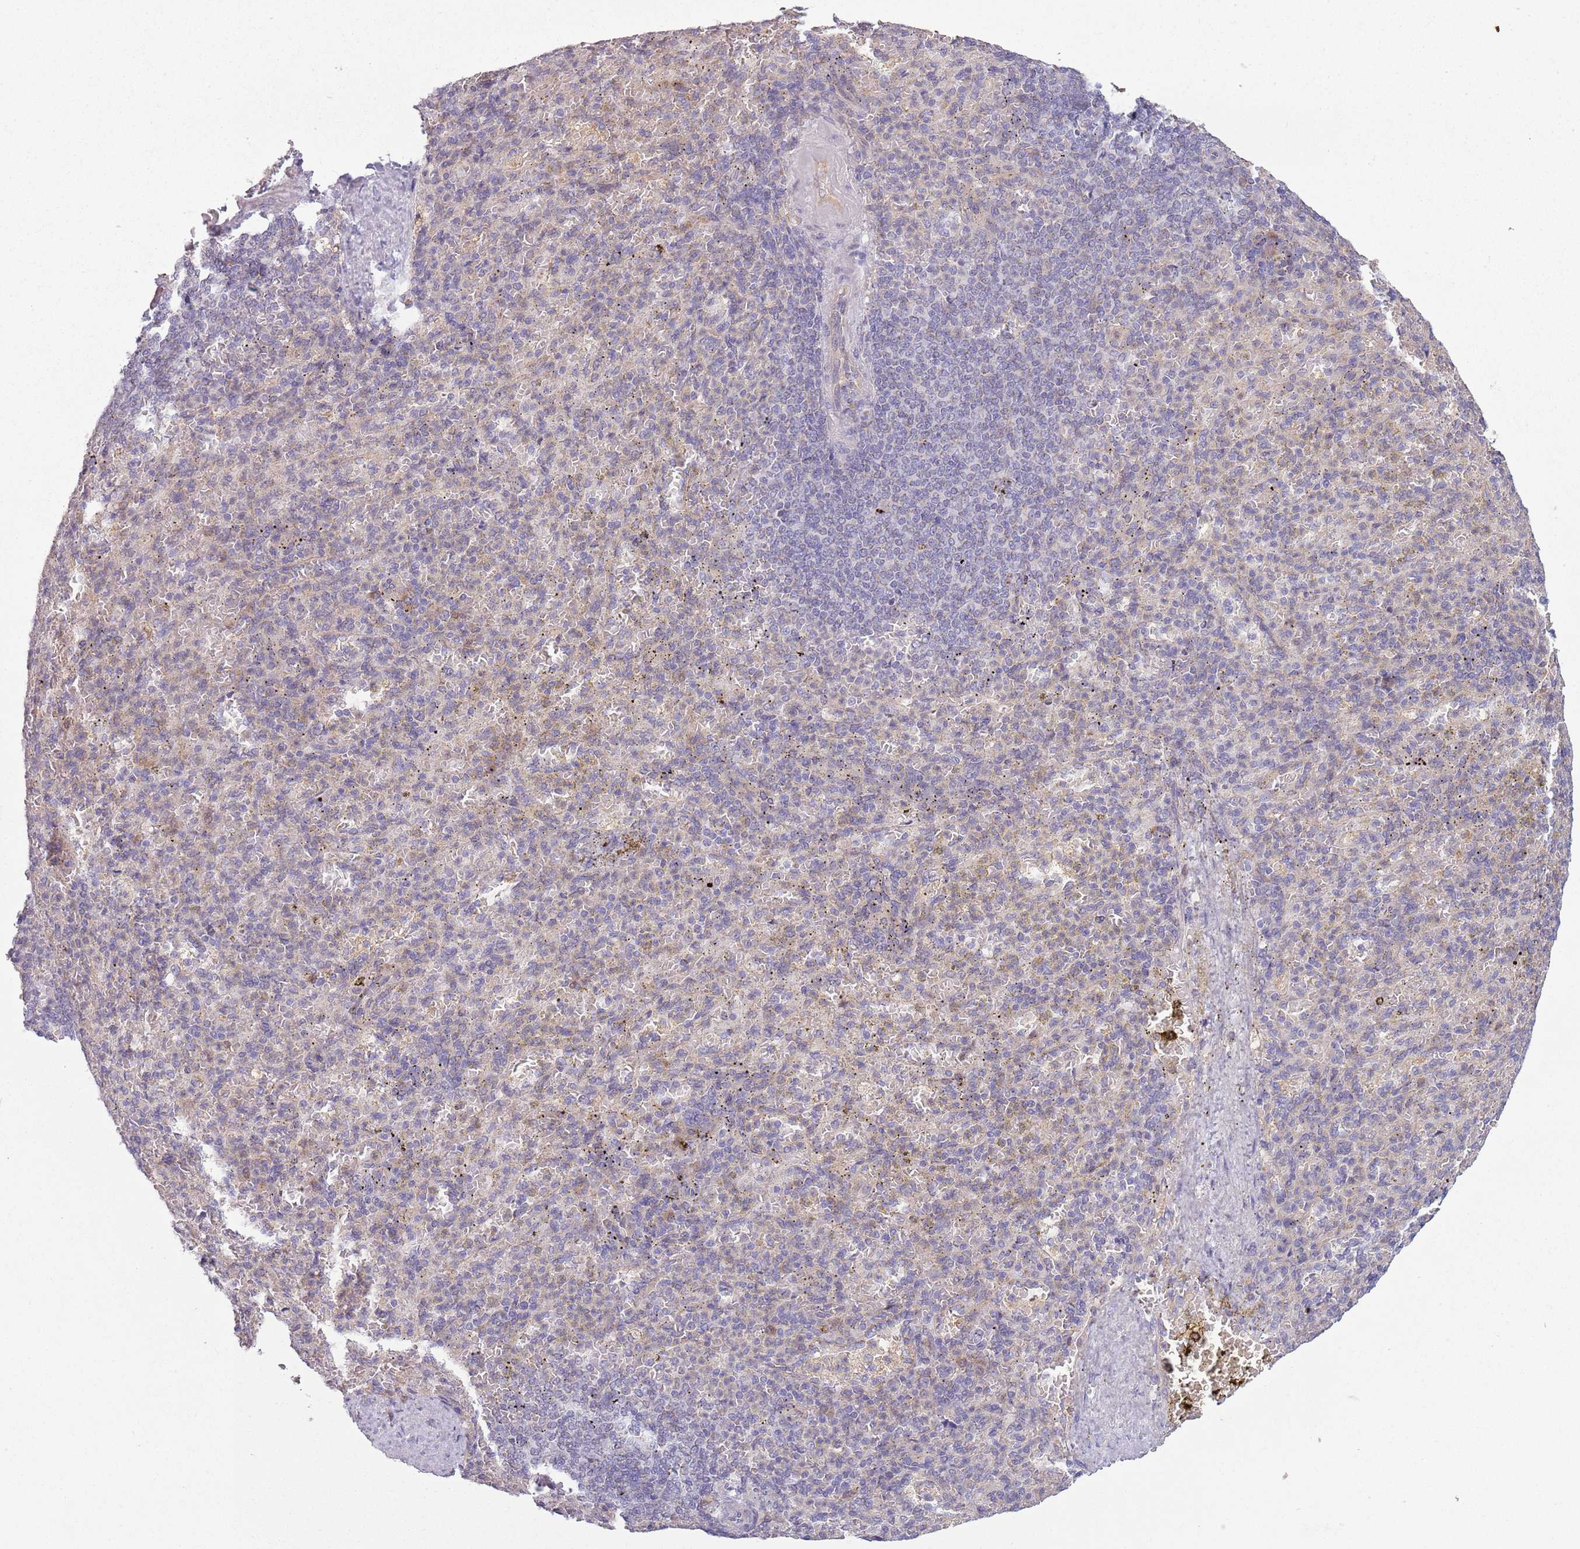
{"staining": {"intensity": "negative", "quantity": "none", "location": "none"}, "tissue": "spleen", "cell_type": "Cells in red pulp", "image_type": "normal", "snomed": [{"axis": "morphology", "description": "Normal tissue, NOS"}, {"axis": "topography", "description": "Spleen"}], "caption": "Immunohistochemistry image of unremarkable human spleen stained for a protein (brown), which exhibits no expression in cells in red pulp. Brightfield microscopy of immunohistochemistry (IHC) stained with DAB (3,3'-diaminobenzidine) (brown) and hematoxylin (blue), captured at high magnification.", "gene": "COQ5", "patient": {"sex": "female", "age": 74}}